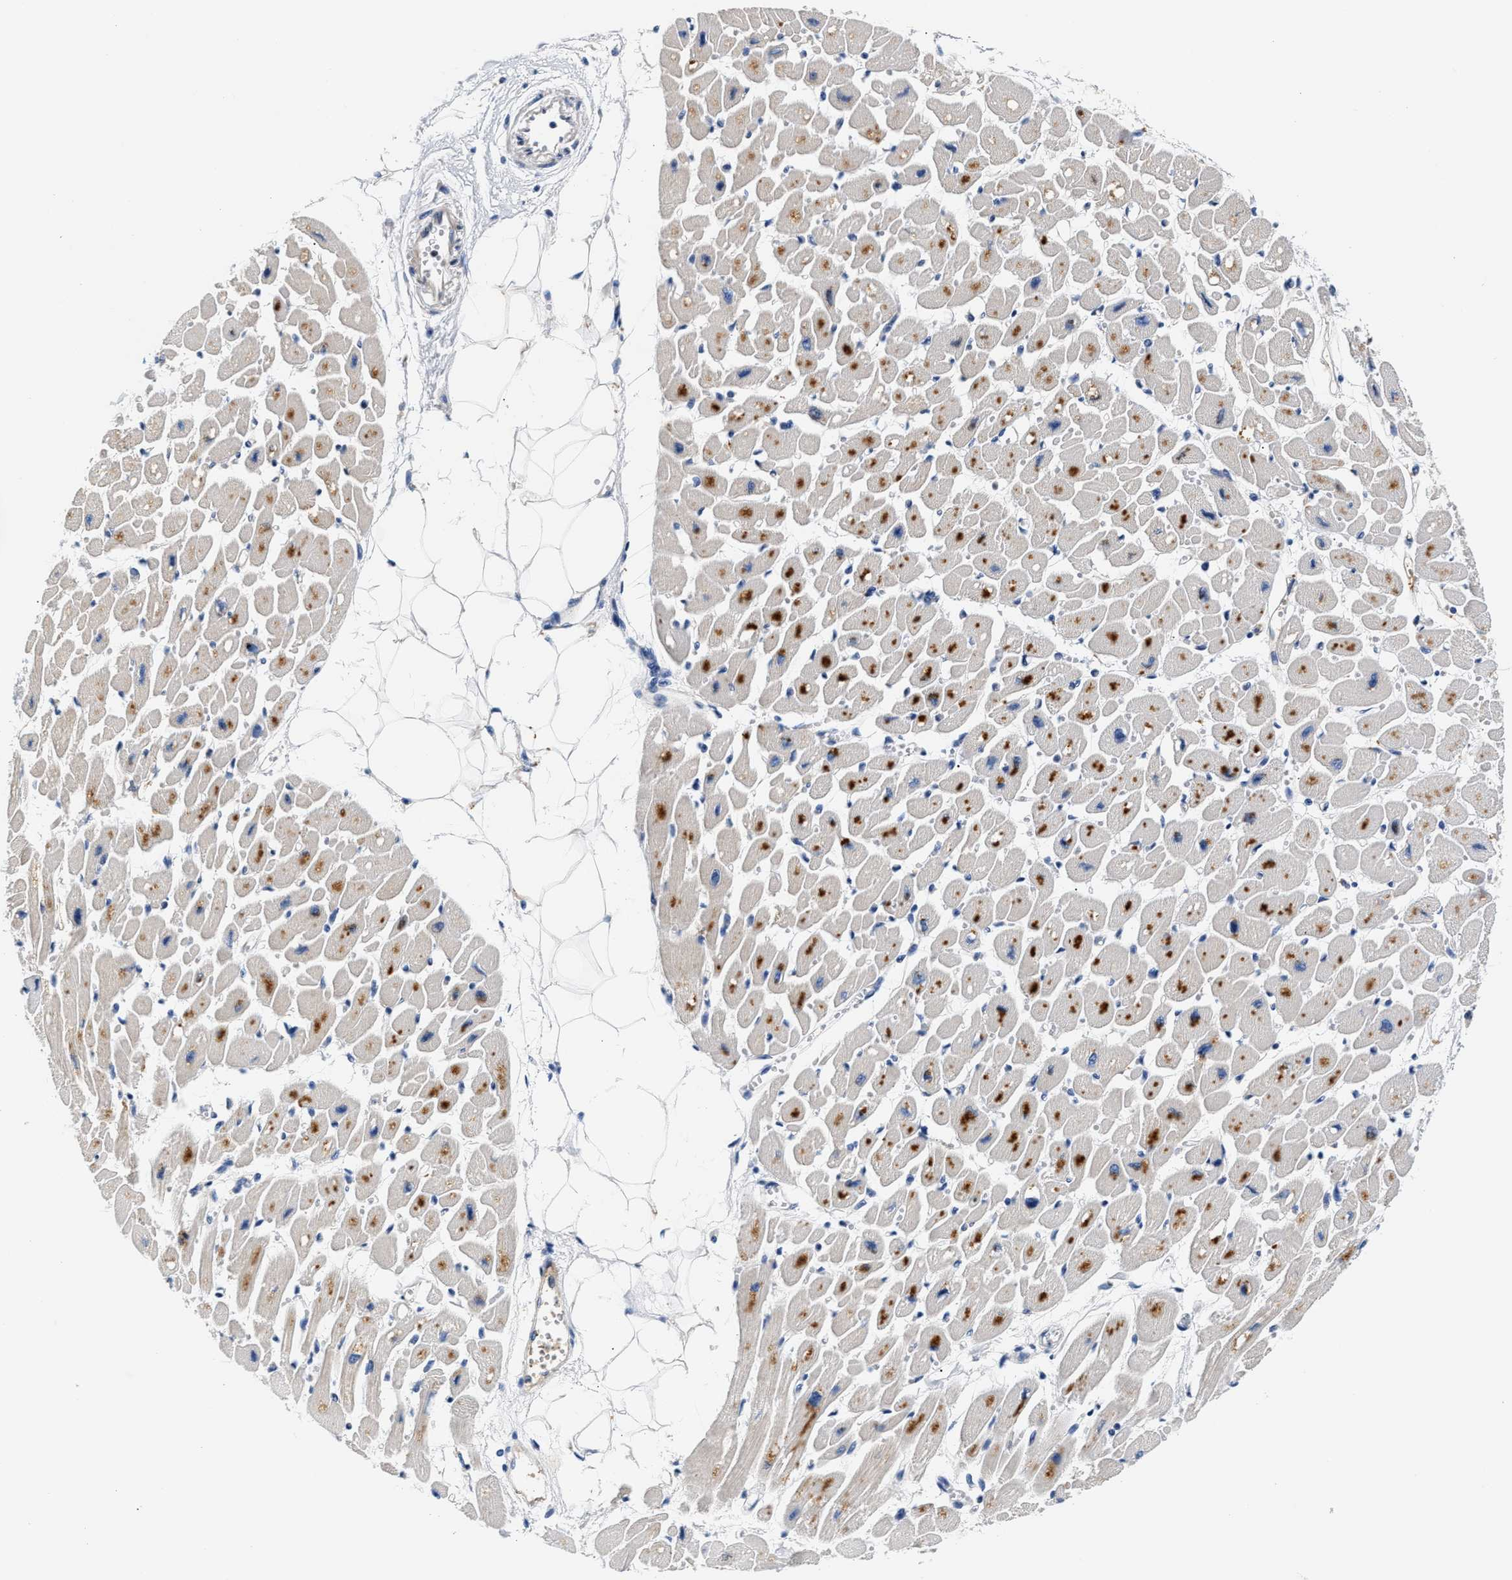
{"staining": {"intensity": "moderate", "quantity": ">75%", "location": "cytoplasmic/membranous"}, "tissue": "heart muscle", "cell_type": "Cardiomyocytes", "image_type": "normal", "snomed": [{"axis": "morphology", "description": "Normal tissue, NOS"}, {"axis": "topography", "description": "Heart"}], "caption": "This photomicrograph shows immunohistochemistry (IHC) staining of normal heart muscle, with medium moderate cytoplasmic/membranous expression in about >75% of cardiomyocytes.", "gene": "FAM185A", "patient": {"sex": "female", "age": 54}}